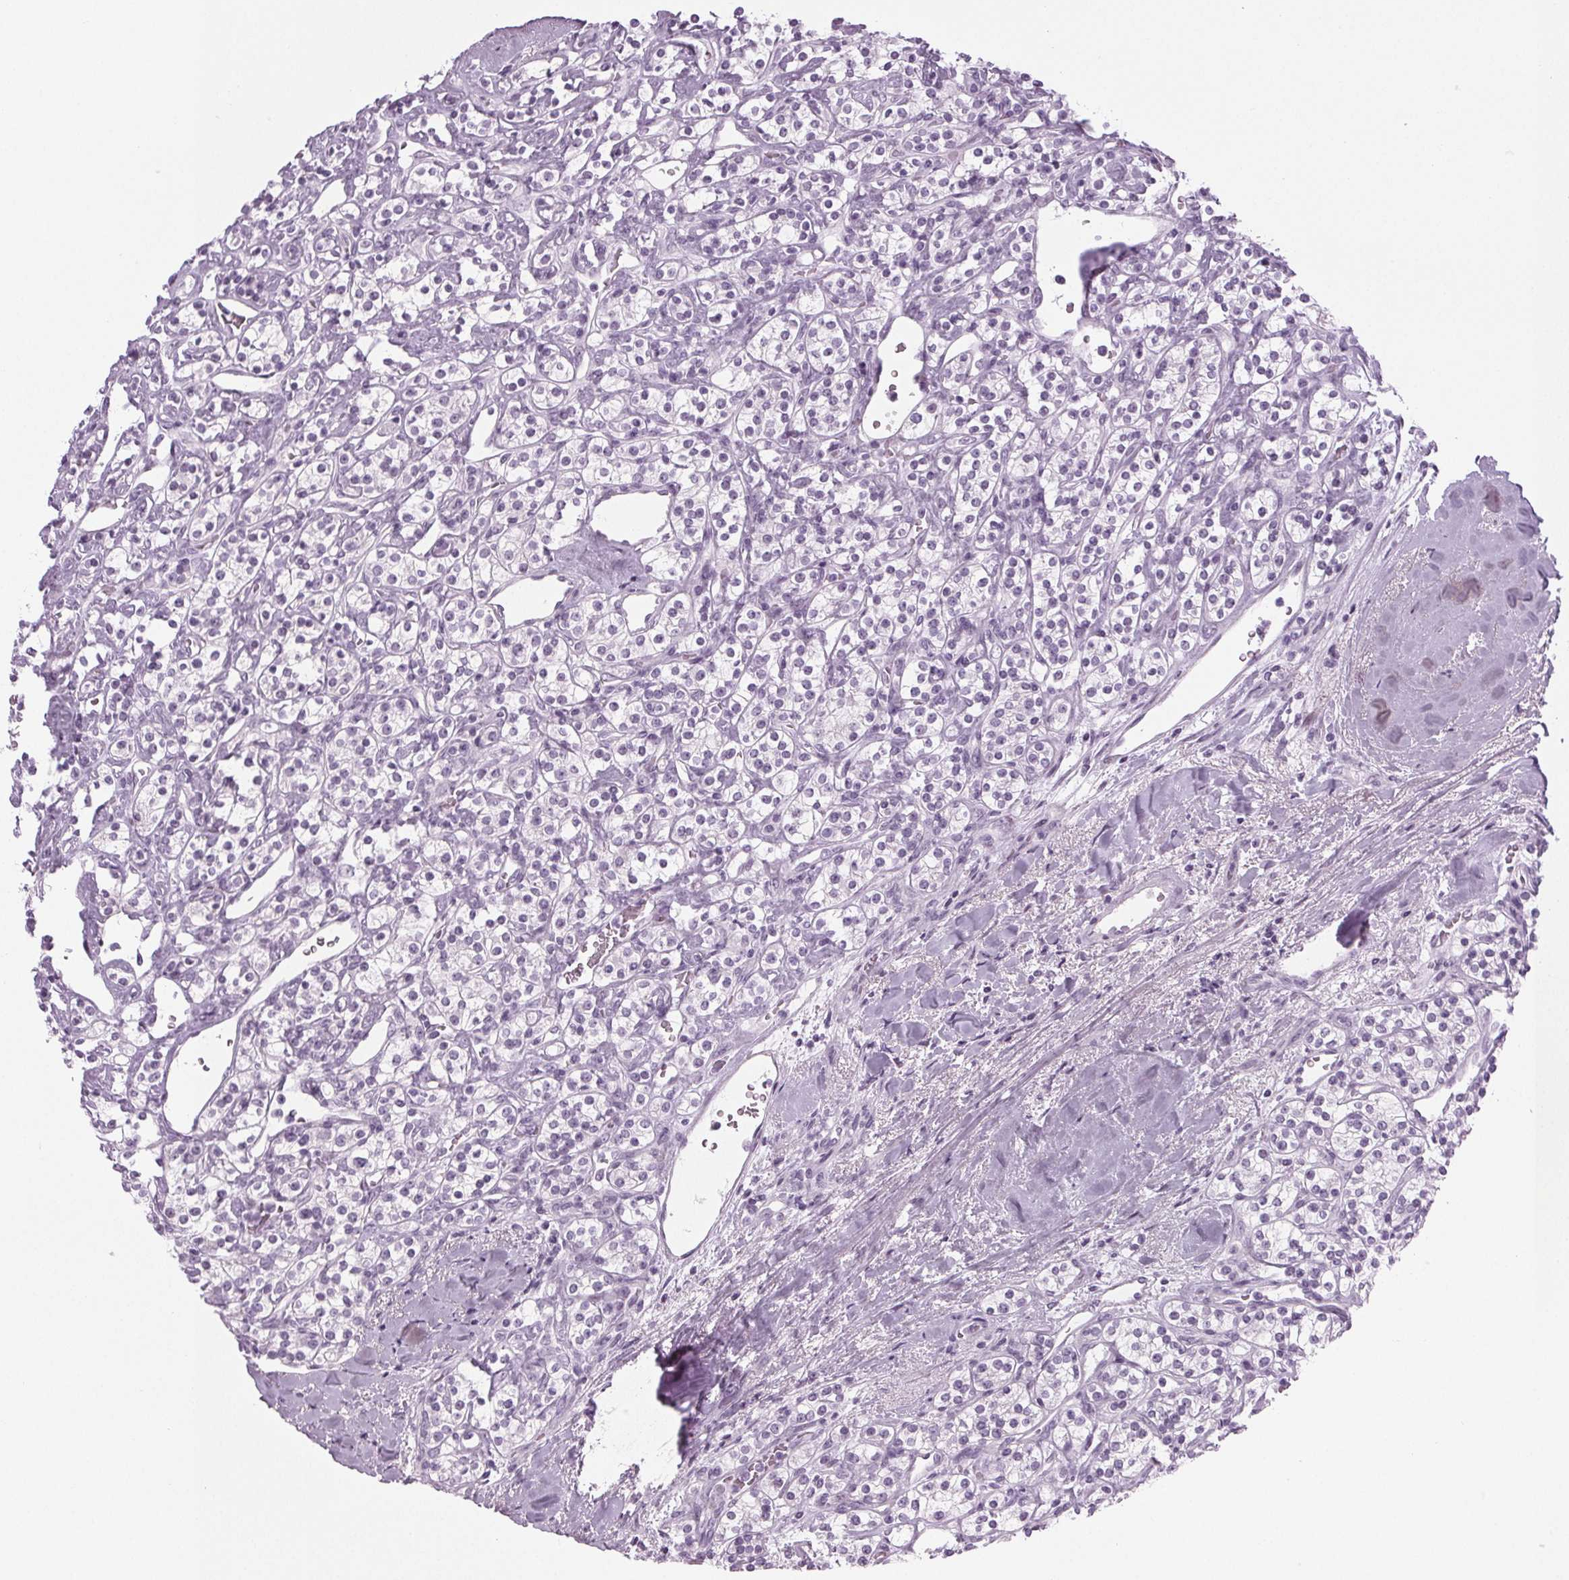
{"staining": {"intensity": "negative", "quantity": "none", "location": "none"}, "tissue": "renal cancer", "cell_type": "Tumor cells", "image_type": "cancer", "snomed": [{"axis": "morphology", "description": "Adenocarcinoma, NOS"}, {"axis": "topography", "description": "Kidney"}], "caption": "High power microscopy micrograph of an IHC image of renal cancer (adenocarcinoma), revealing no significant expression in tumor cells.", "gene": "IGF2BP1", "patient": {"sex": "male", "age": 77}}